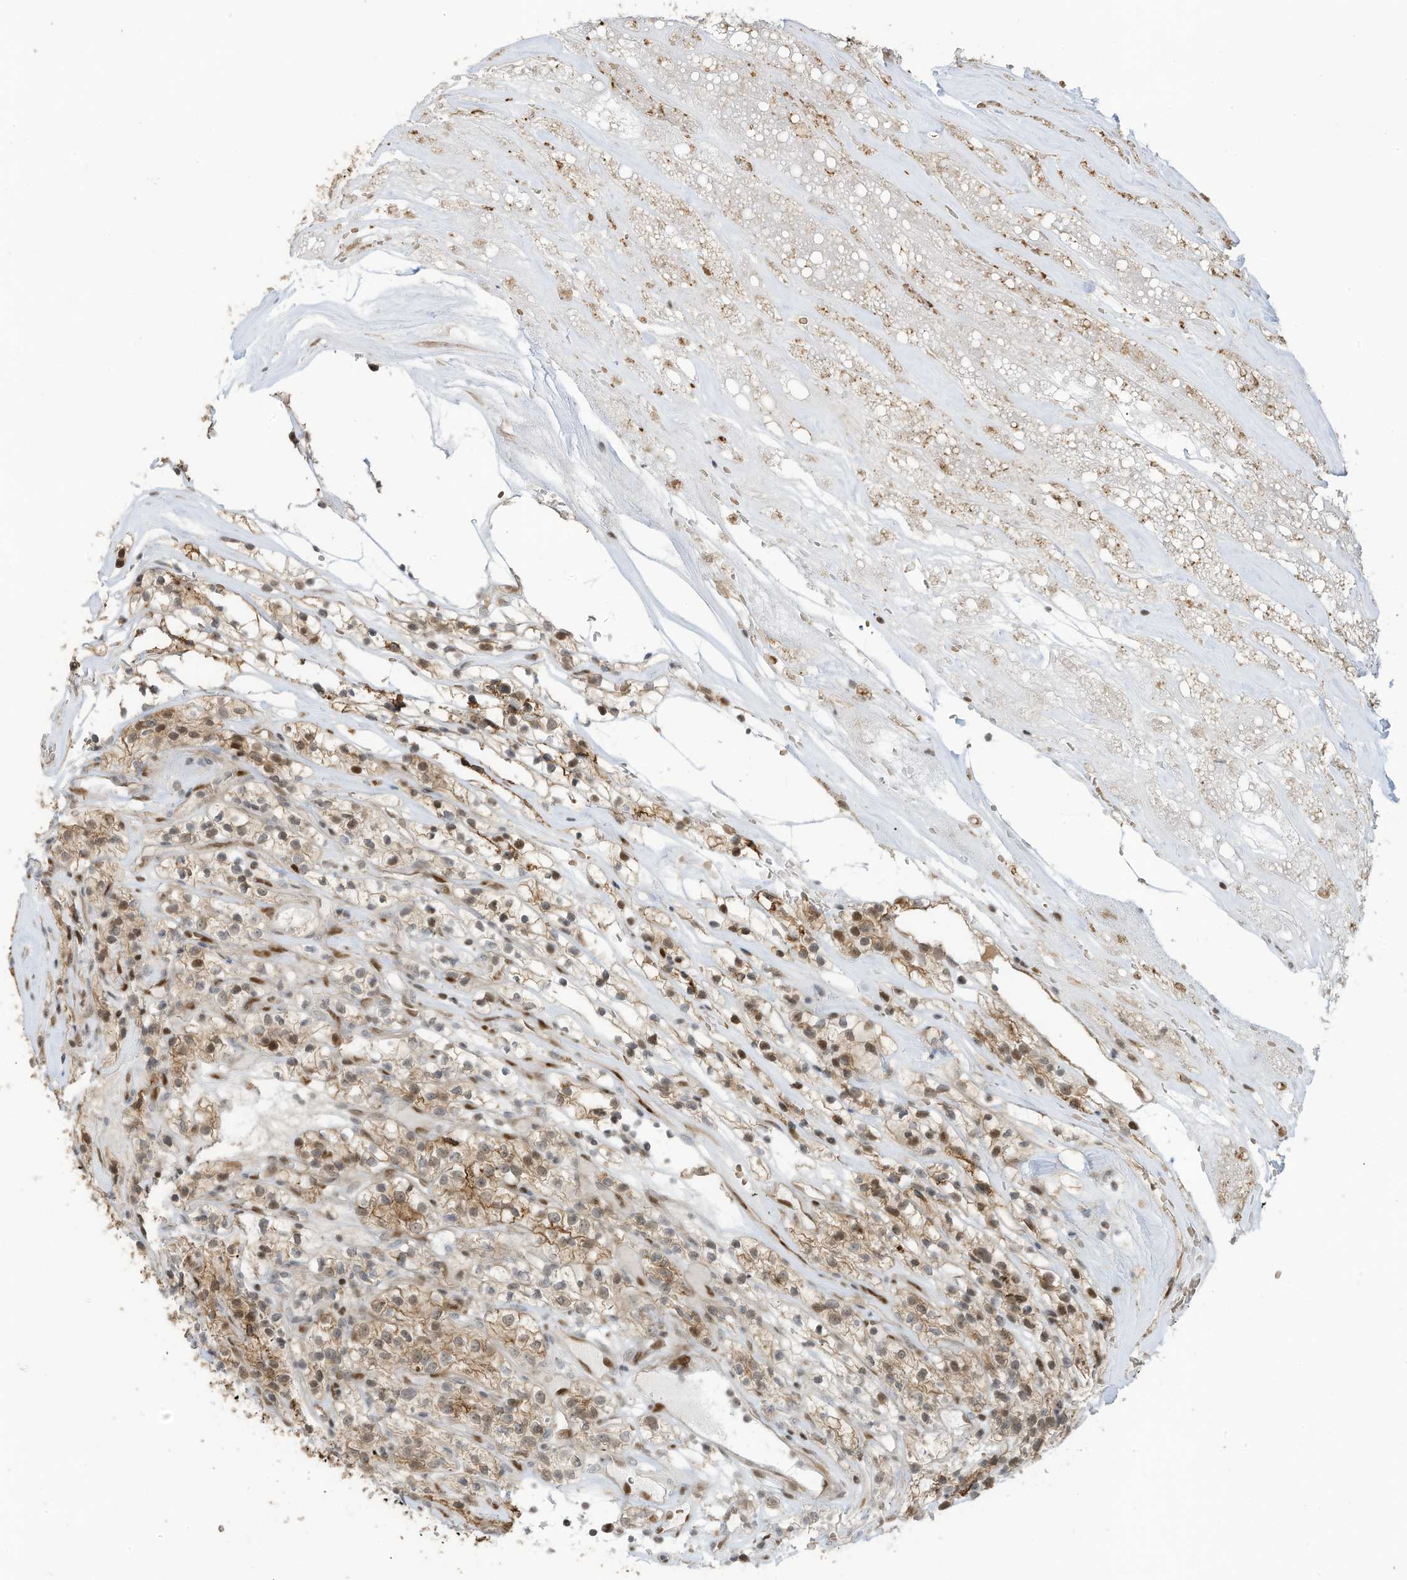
{"staining": {"intensity": "moderate", "quantity": "25%-75%", "location": "cytoplasmic/membranous,nuclear"}, "tissue": "renal cancer", "cell_type": "Tumor cells", "image_type": "cancer", "snomed": [{"axis": "morphology", "description": "Adenocarcinoma, NOS"}, {"axis": "topography", "description": "Kidney"}], "caption": "Human renal cancer (adenocarcinoma) stained for a protein (brown) reveals moderate cytoplasmic/membranous and nuclear positive expression in approximately 25%-75% of tumor cells.", "gene": "ZCWPW2", "patient": {"sex": "female", "age": 57}}